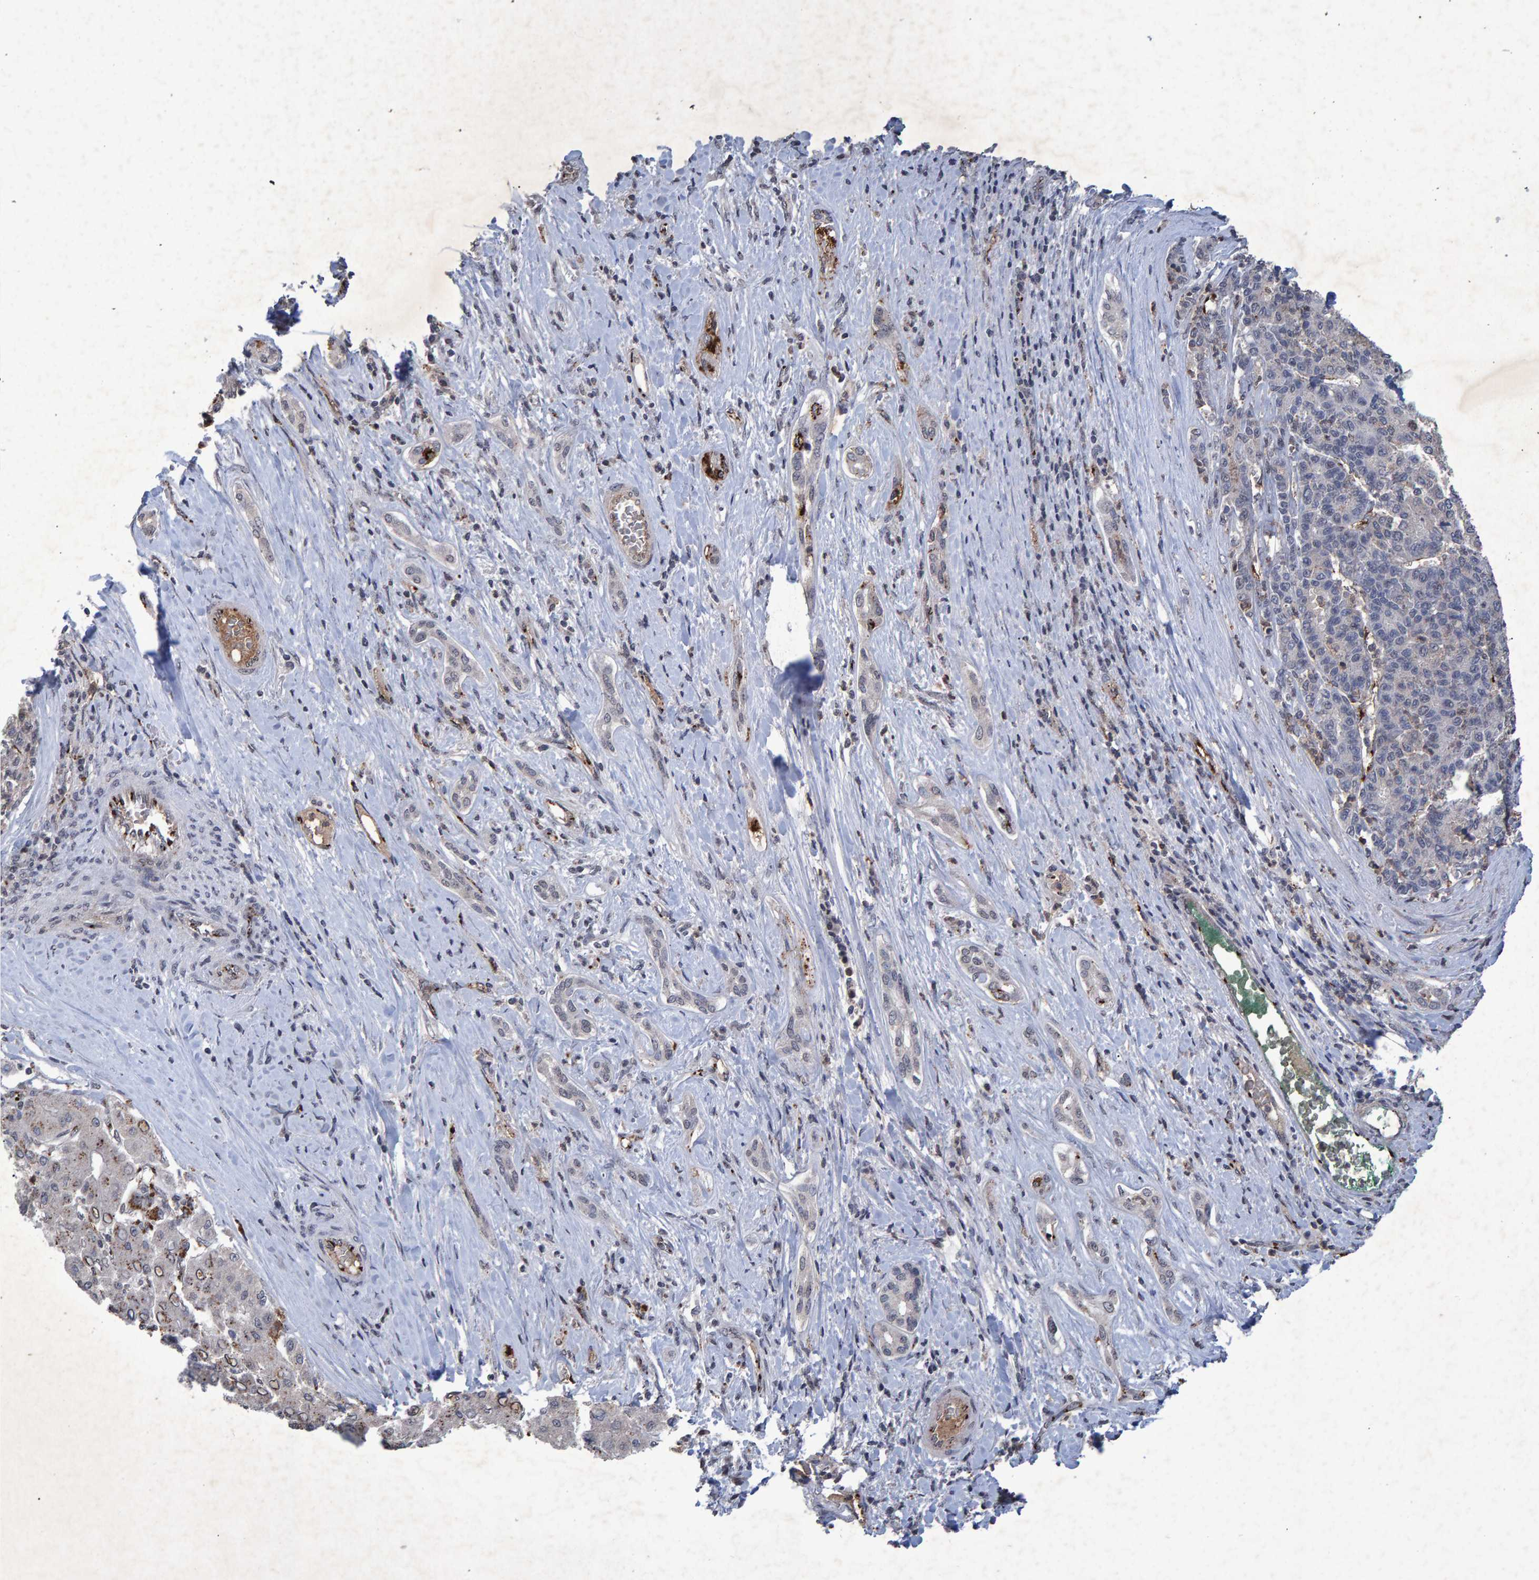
{"staining": {"intensity": "negative", "quantity": "none", "location": "none"}, "tissue": "liver cancer", "cell_type": "Tumor cells", "image_type": "cancer", "snomed": [{"axis": "morphology", "description": "Carcinoma, Hepatocellular, NOS"}, {"axis": "topography", "description": "Liver"}], "caption": "A histopathology image of human liver cancer (hepatocellular carcinoma) is negative for staining in tumor cells.", "gene": "GALC", "patient": {"sex": "male", "age": 65}}